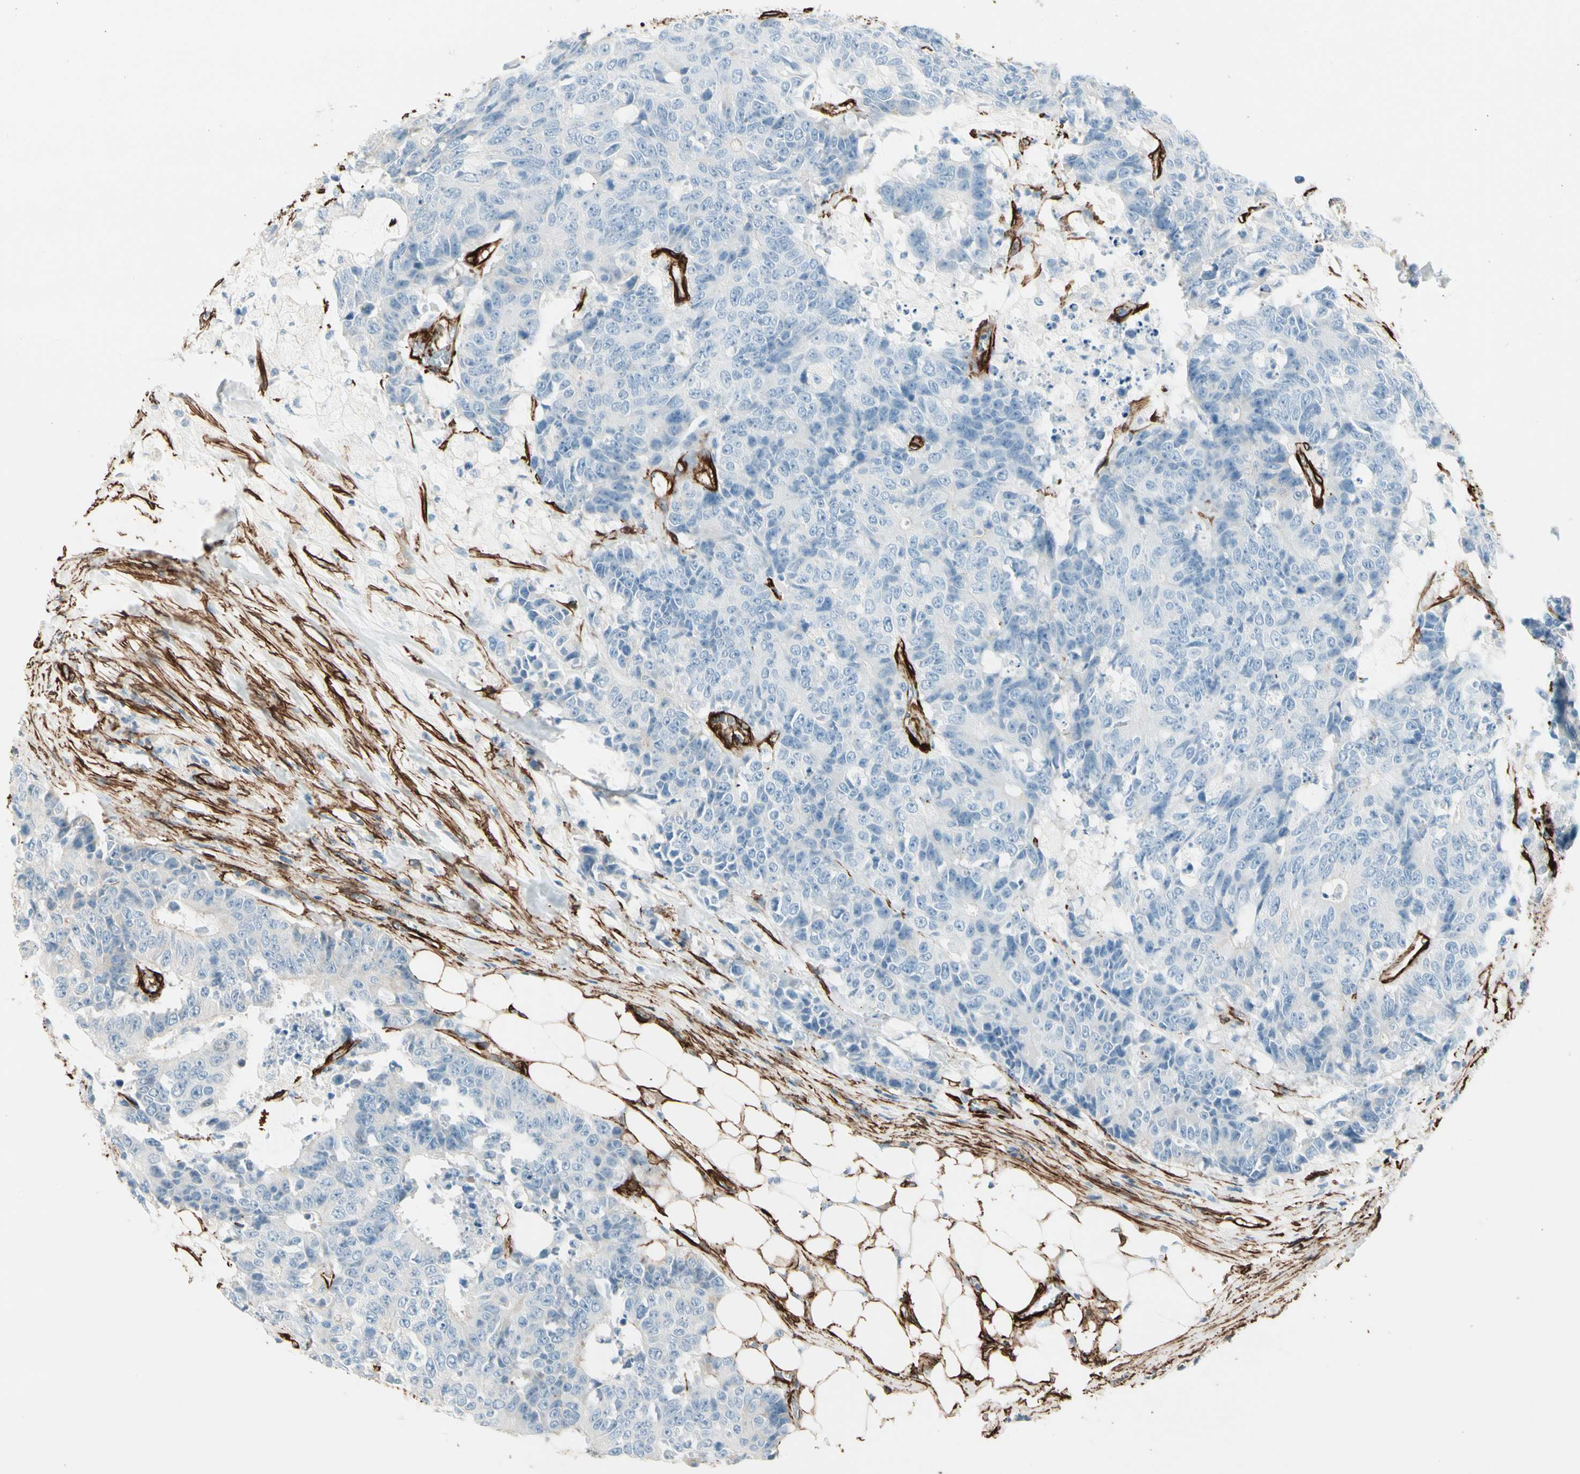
{"staining": {"intensity": "negative", "quantity": "none", "location": "none"}, "tissue": "colorectal cancer", "cell_type": "Tumor cells", "image_type": "cancer", "snomed": [{"axis": "morphology", "description": "Adenocarcinoma, NOS"}, {"axis": "topography", "description": "Colon"}], "caption": "Immunohistochemistry histopathology image of colorectal adenocarcinoma stained for a protein (brown), which exhibits no staining in tumor cells. The staining was performed using DAB to visualize the protein expression in brown, while the nuclei were stained in blue with hematoxylin (Magnification: 20x).", "gene": "CALD1", "patient": {"sex": "female", "age": 86}}